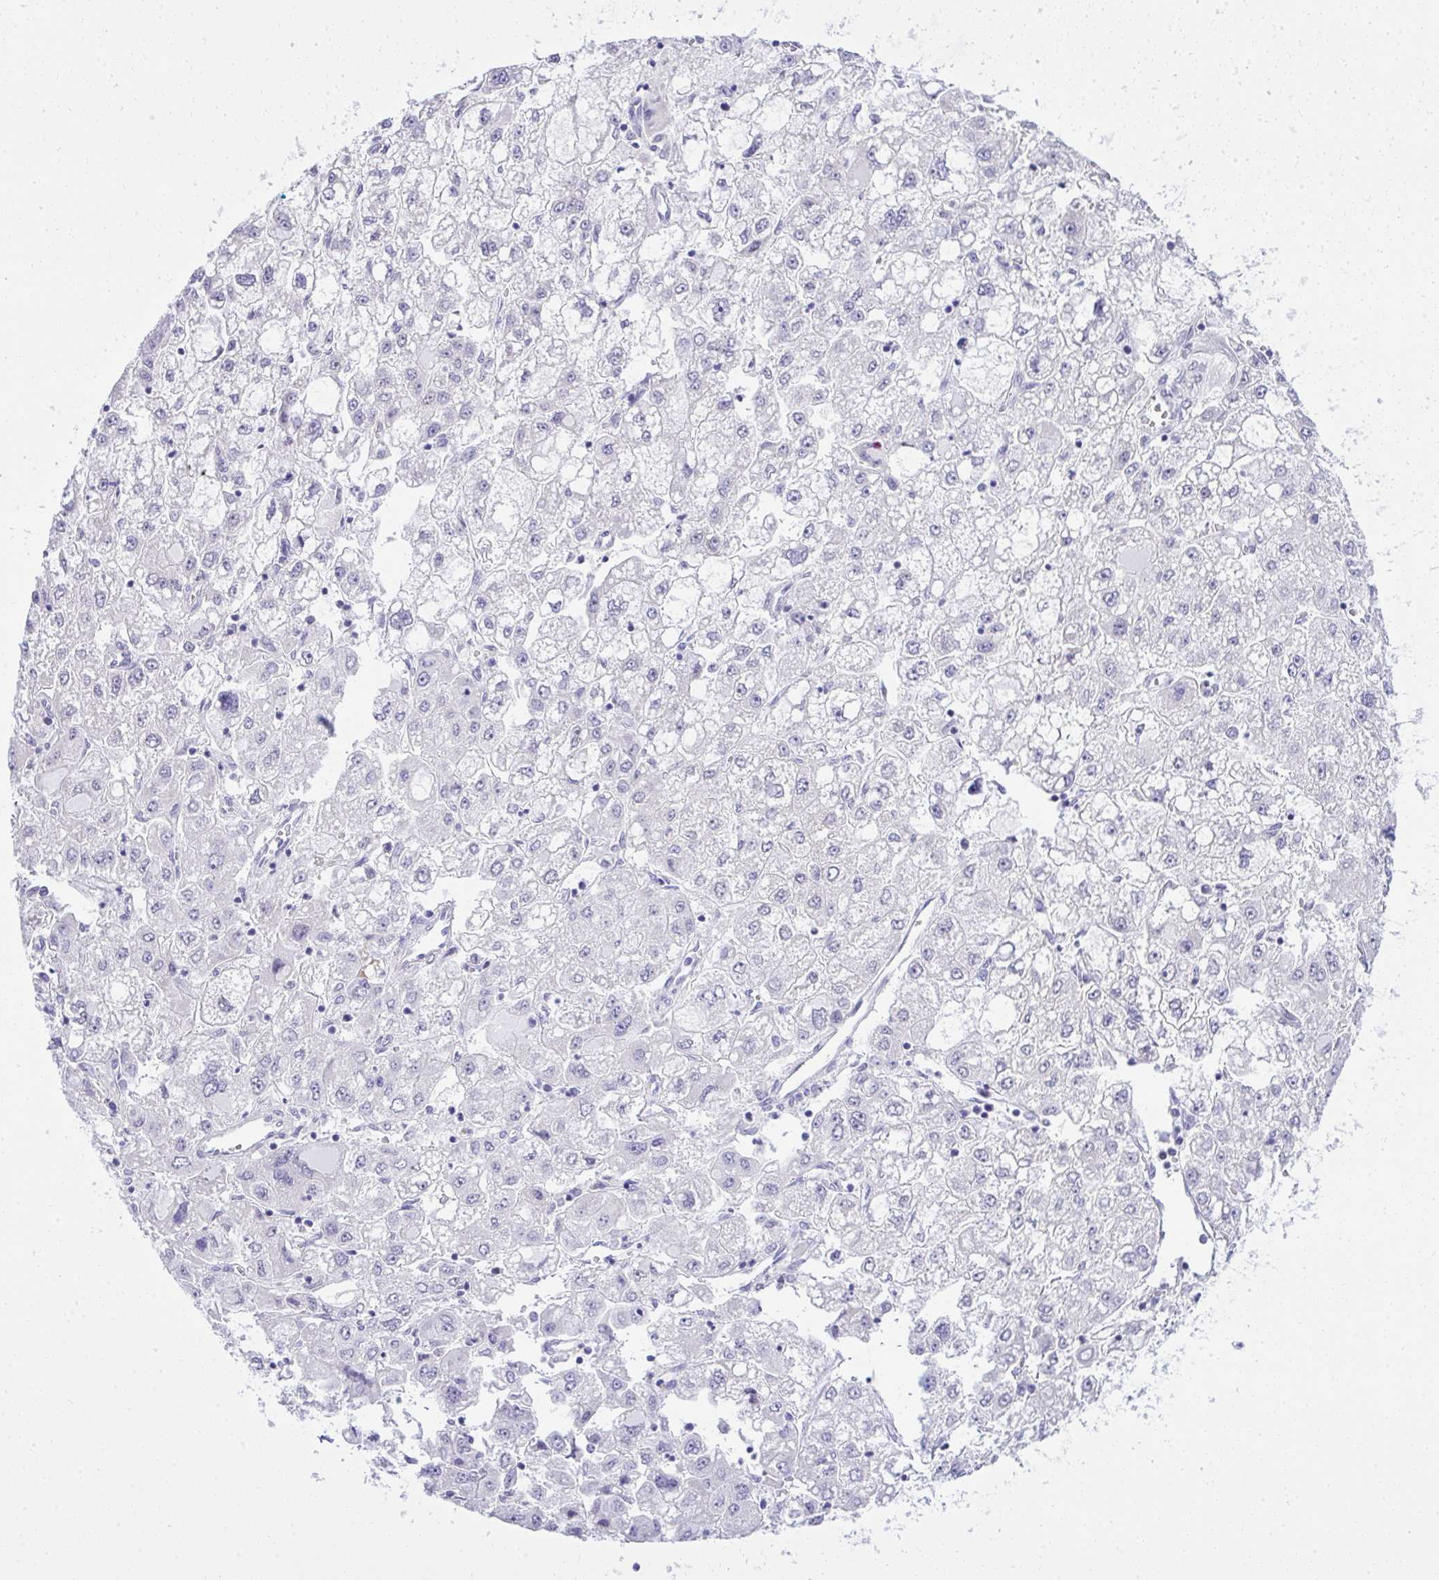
{"staining": {"intensity": "negative", "quantity": "none", "location": "none"}, "tissue": "liver cancer", "cell_type": "Tumor cells", "image_type": "cancer", "snomed": [{"axis": "morphology", "description": "Carcinoma, Hepatocellular, NOS"}, {"axis": "topography", "description": "Liver"}], "caption": "Tumor cells are negative for protein expression in human liver hepatocellular carcinoma.", "gene": "EID3", "patient": {"sex": "male", "age": 40}}